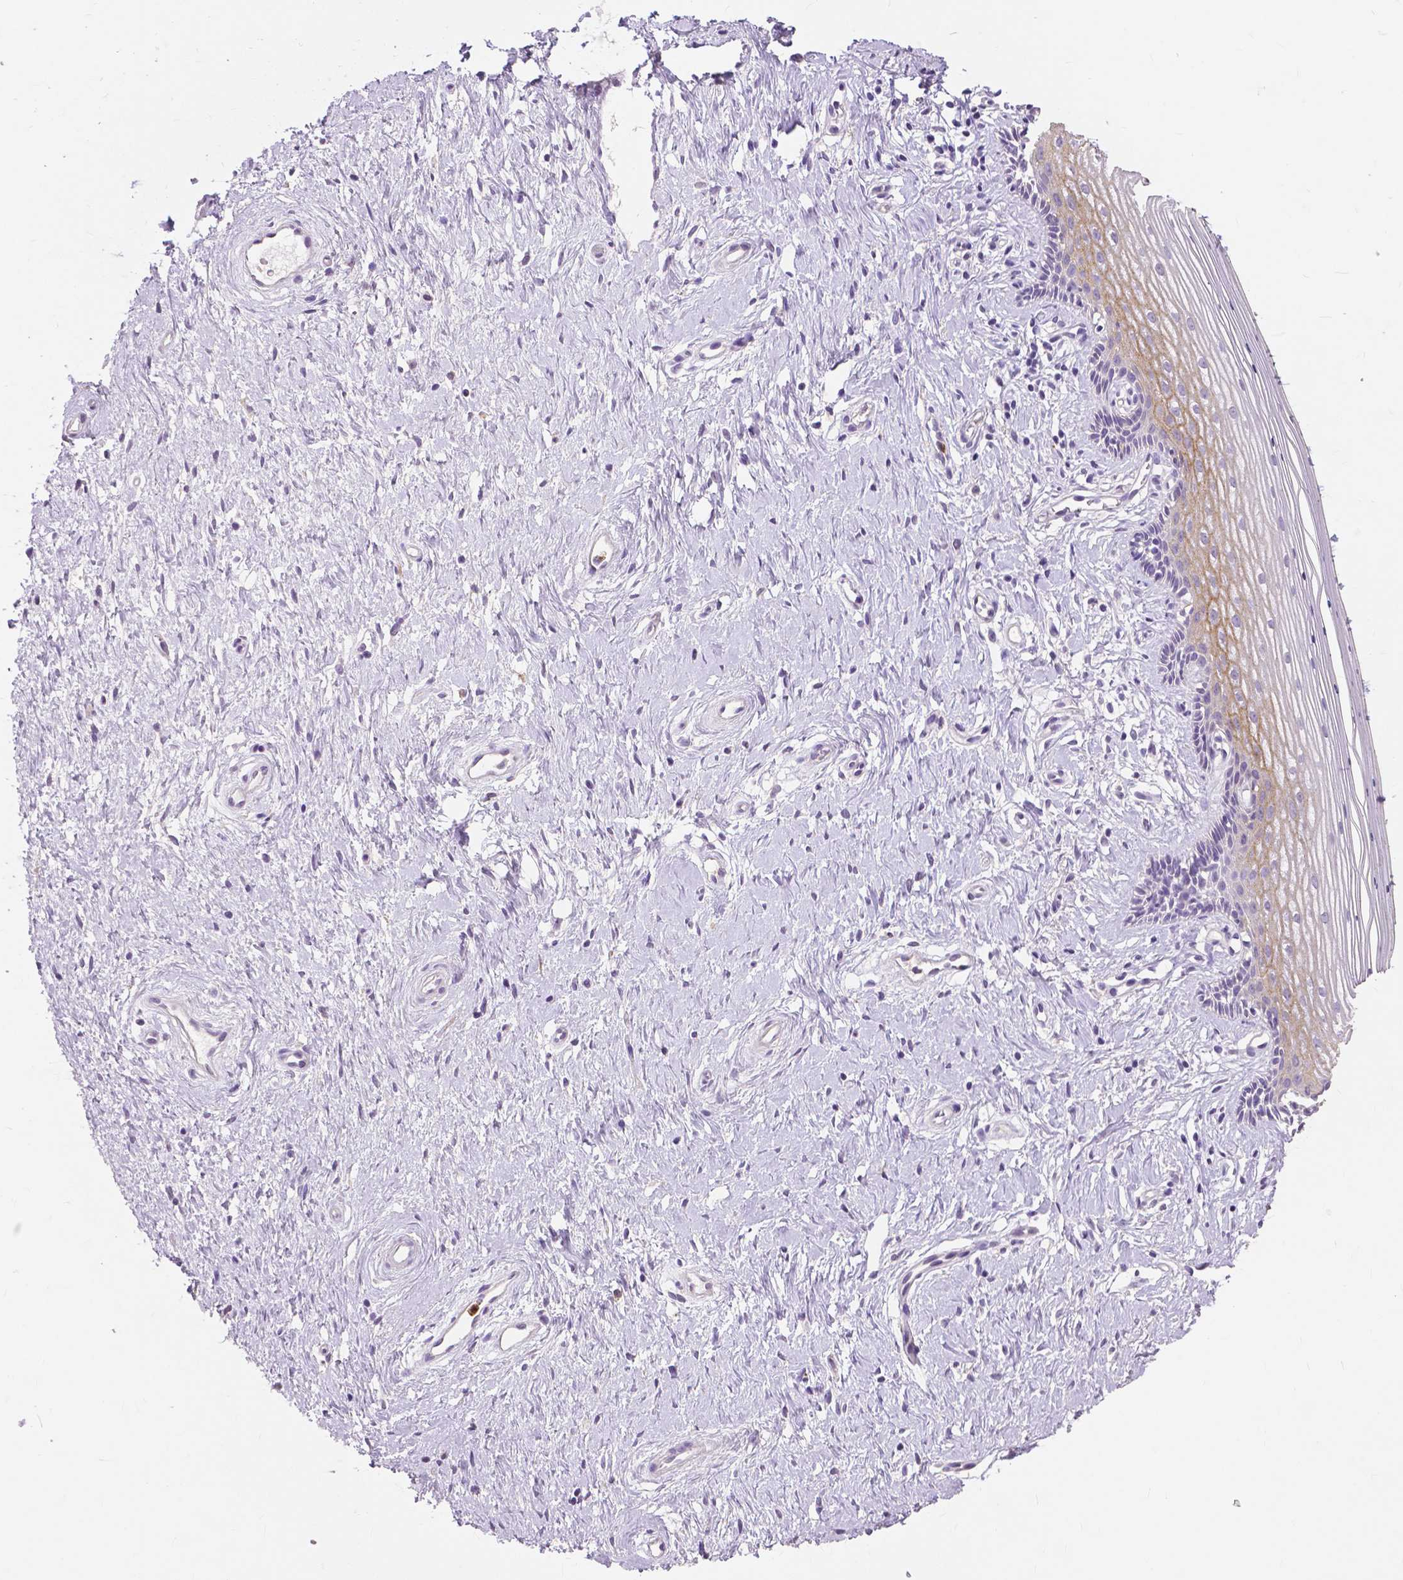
{"staining": {"intensity": "moderate", "quantity": "<25%", "location": "cytoplasmic/membranous"}, "tissue": "vagina", "cell_type": "Squamous epithelial cells", "image_type": "normal", "snomed": [{"axis": "morphology", "description": "Normal tissue, NOS"}, {"axis": "topography", "description": "Vagina"}], "caption": "A histopathology image showing moderate cytoplasmic/membranous positivity in approximately <25% of squamous epithelial cells in normal vagina, as visualized by brown immunohistochemical staining.", "gene": "CXCR2", "patient": {"sex": "female", "age": 42}}